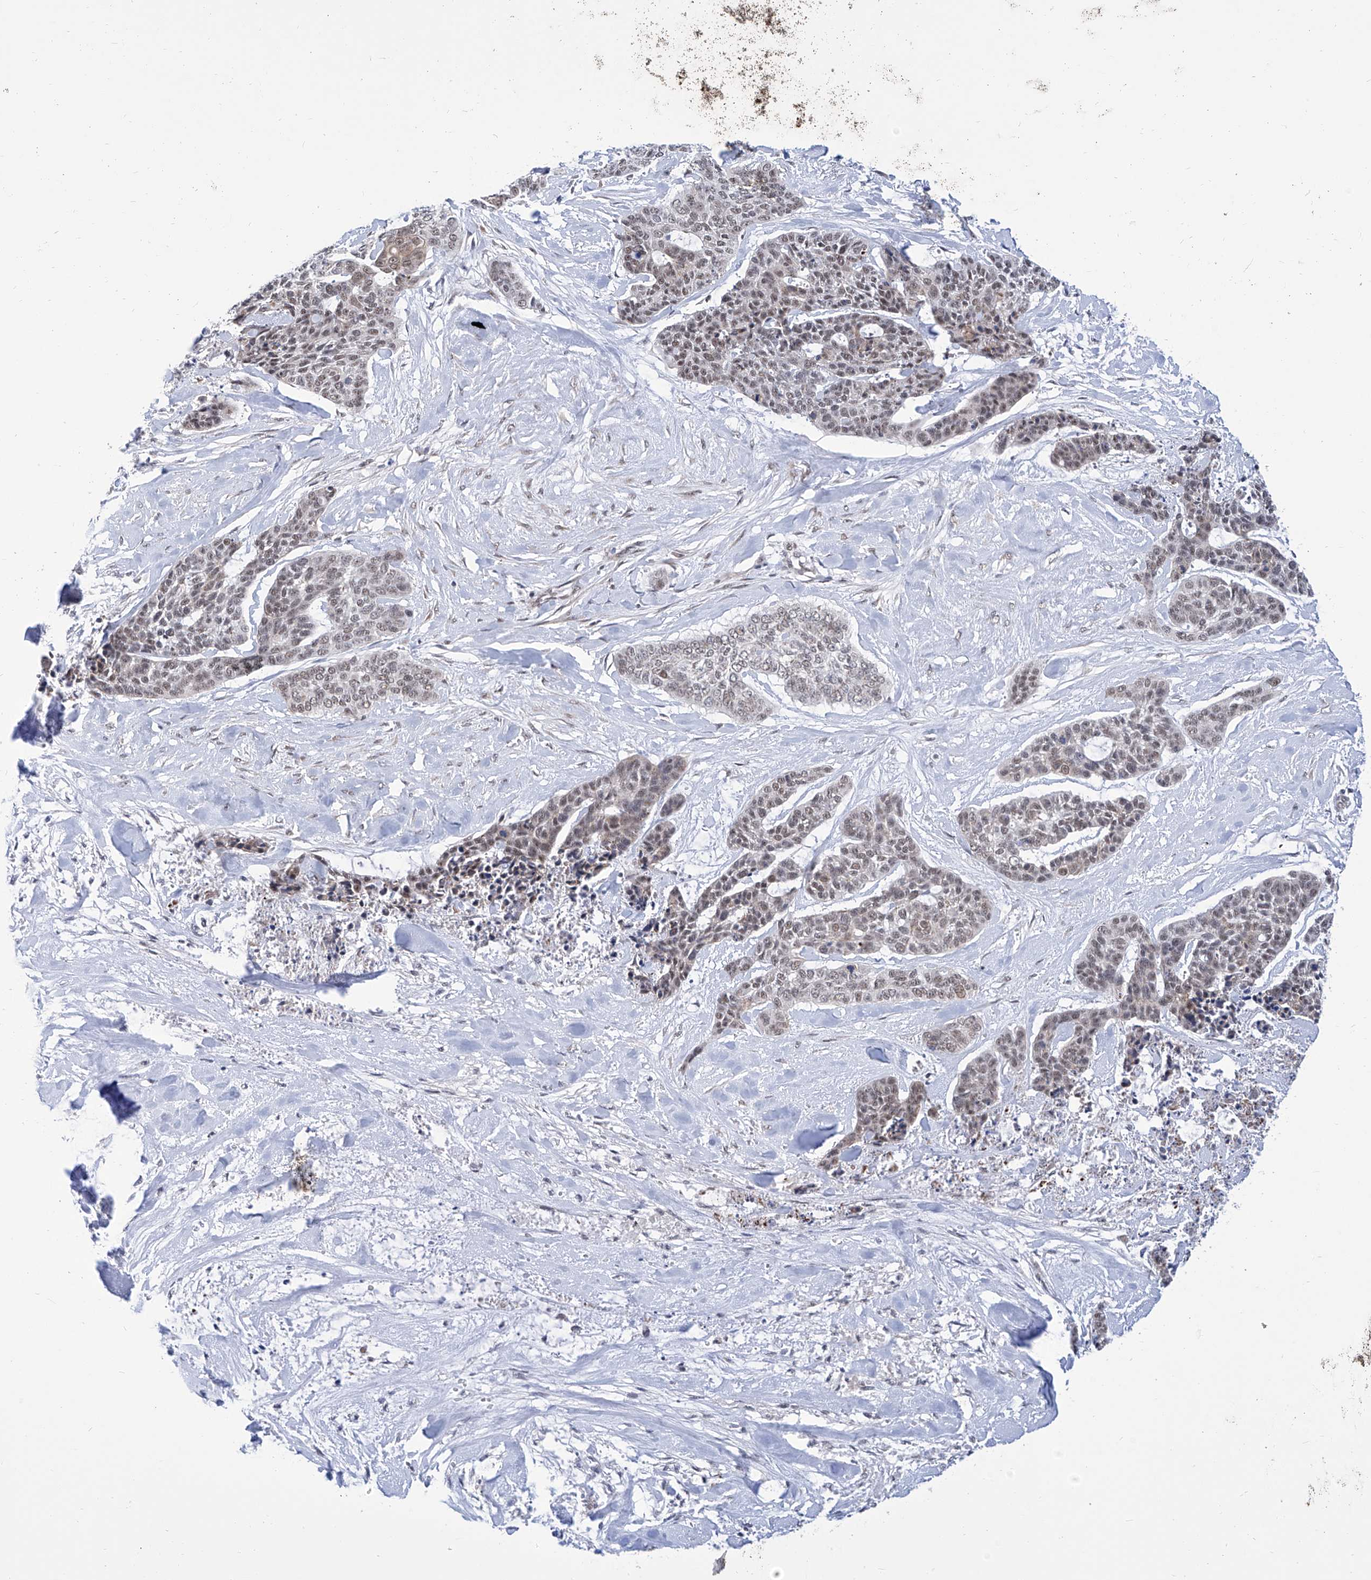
{"staining": {"intensity": "weak", "quantity": ">75%", "location": "nuclear"}, "tissue": "skin cancer", "cell_type": "Tumor cells", "image_type": "cancer", "snomed": [{"axis": "morphology", "description": "Basal cell carcinoma"}, {"axis": "topography", "description": "Skin"}], "caption": "Protein staining exhibits weak nuclear positivity in about >75% of tumor cells in skin cancer.", "gene": "SART1", "patient": {"sex": "female", "age": 64}}